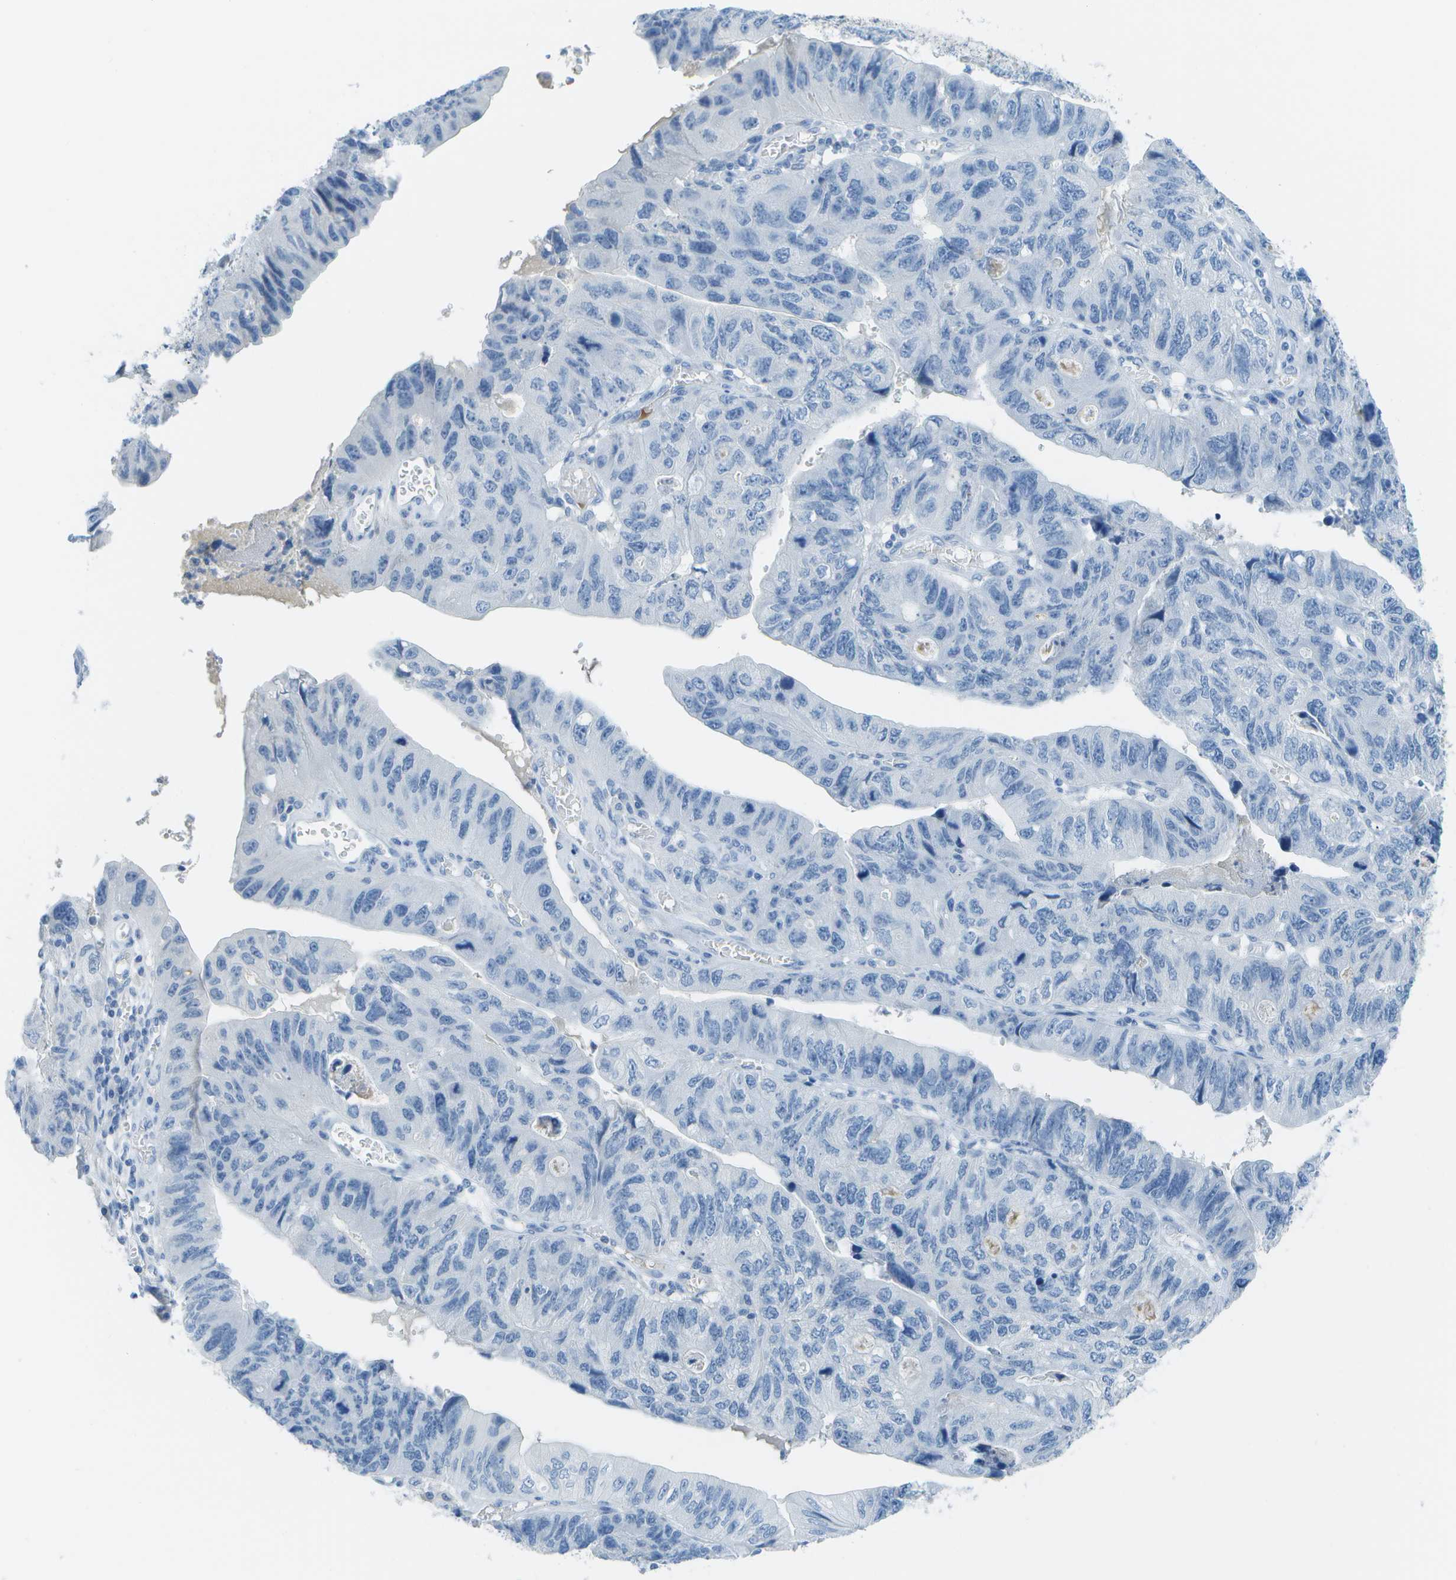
{"staining": {"intensity": "negative", "quantity": "none", "location": "none"}, "tissue": "stomach cancer", "cell_type": "Tumor cells", "image_type": "cancer", "snomed": [{"axis": "morphology", "description": "Adenocarcinoma, NOS"}, {"axis": "topography", "description": "Stomach"}], "caption": "There is no significant staining in tumor cells of adenocarcinoma (stomach).", "gene": "C1S", "patient": {"sex": "male", "age": 59}}